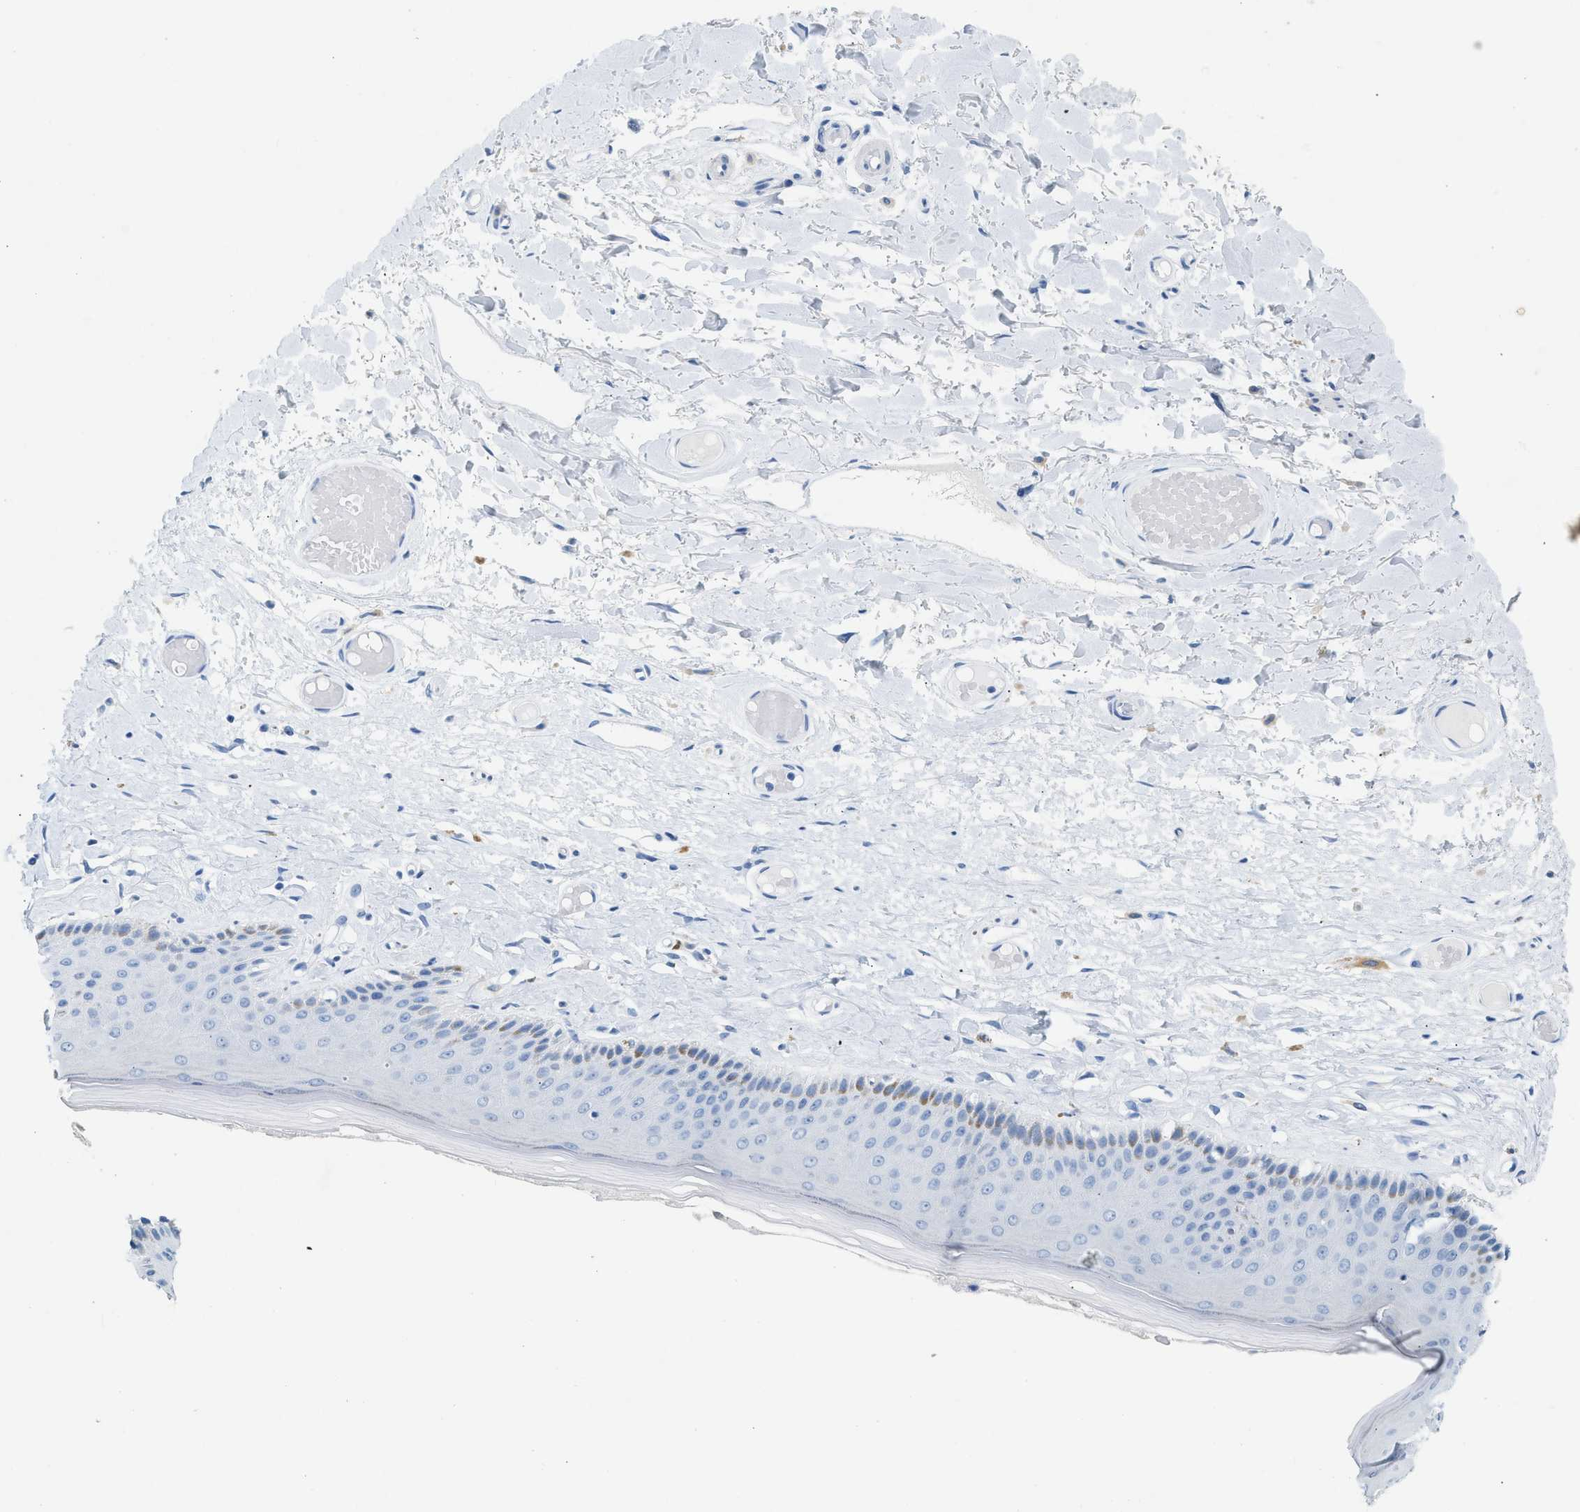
{"staining": {"intensity": "weak", "quantity": "<25%", "location": "cytoplasmic/membranous"}, "tissue": "skin", "cell_type": "Epidermal cells", "image_type": "normal", "snomed": [{"axis": "morphology", "description": "Normal tissue, NOS"}, {"axis": "topography", "description": "Vulva"}], "caption": "IHC histopathology image of benign human skin stained for a protein (brown), which shows no expression in epidermal cells.", "gene": "HHATL", "patient": {"sex": "female", "age": 73}}